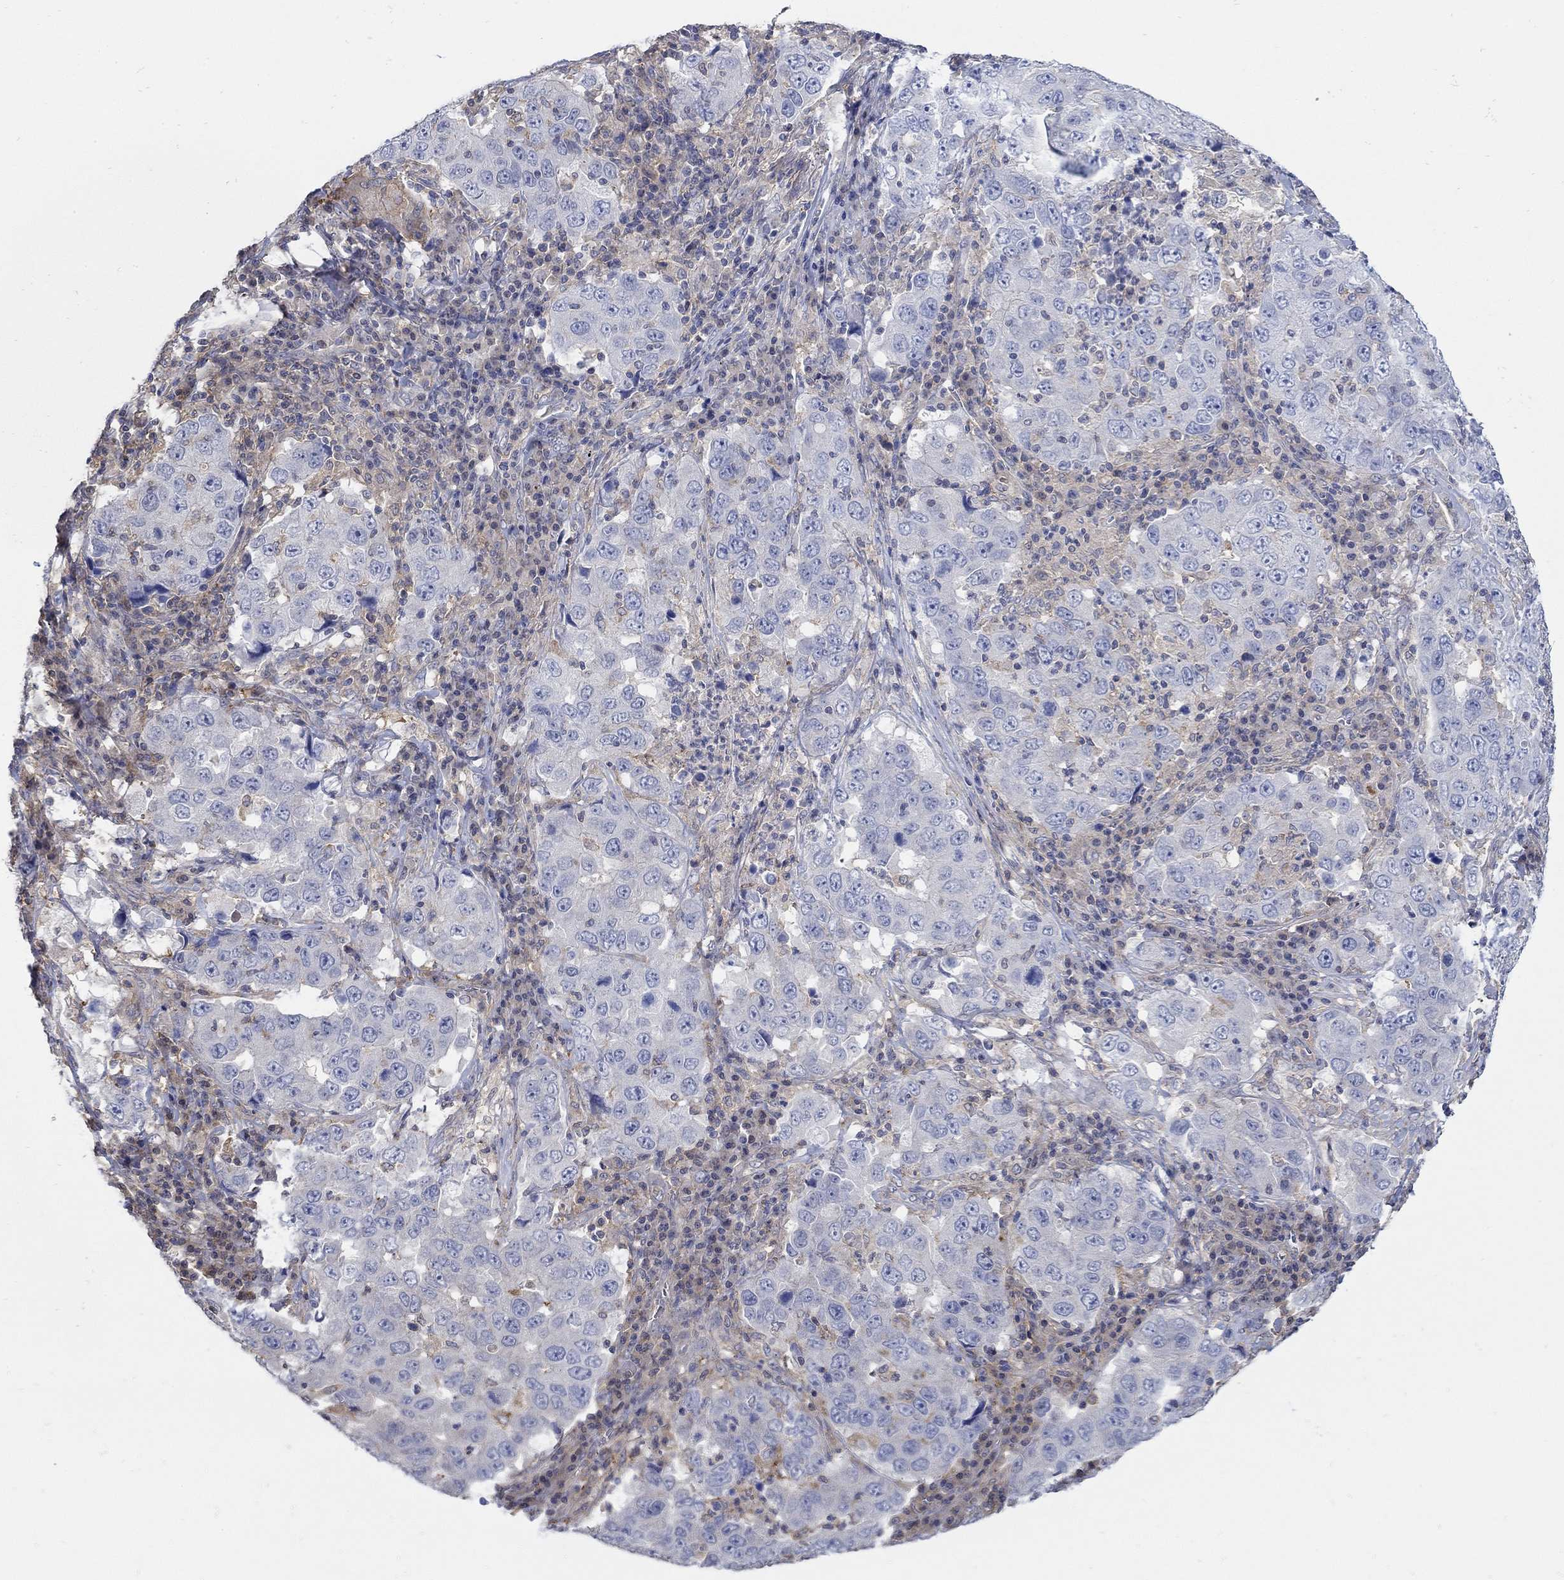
{"staining": {"intensity": "negative", "quantity": "none", "location": "none"}, "tissue": "lung cancer", "cell_type": "Tumor cells", "image_type": "cancer", "snomed": [{"axis": "morphology", "description": "Adenocarcinoma, NOS"}, {"axis": "topography", "description": "Lung"}], "caption": "Protein analysis of lung adenocarcinoma exhibits no significant positivity in tumor cells.", "gene": "TEKT3", "patient": {"sex": "male", "age": 73}}